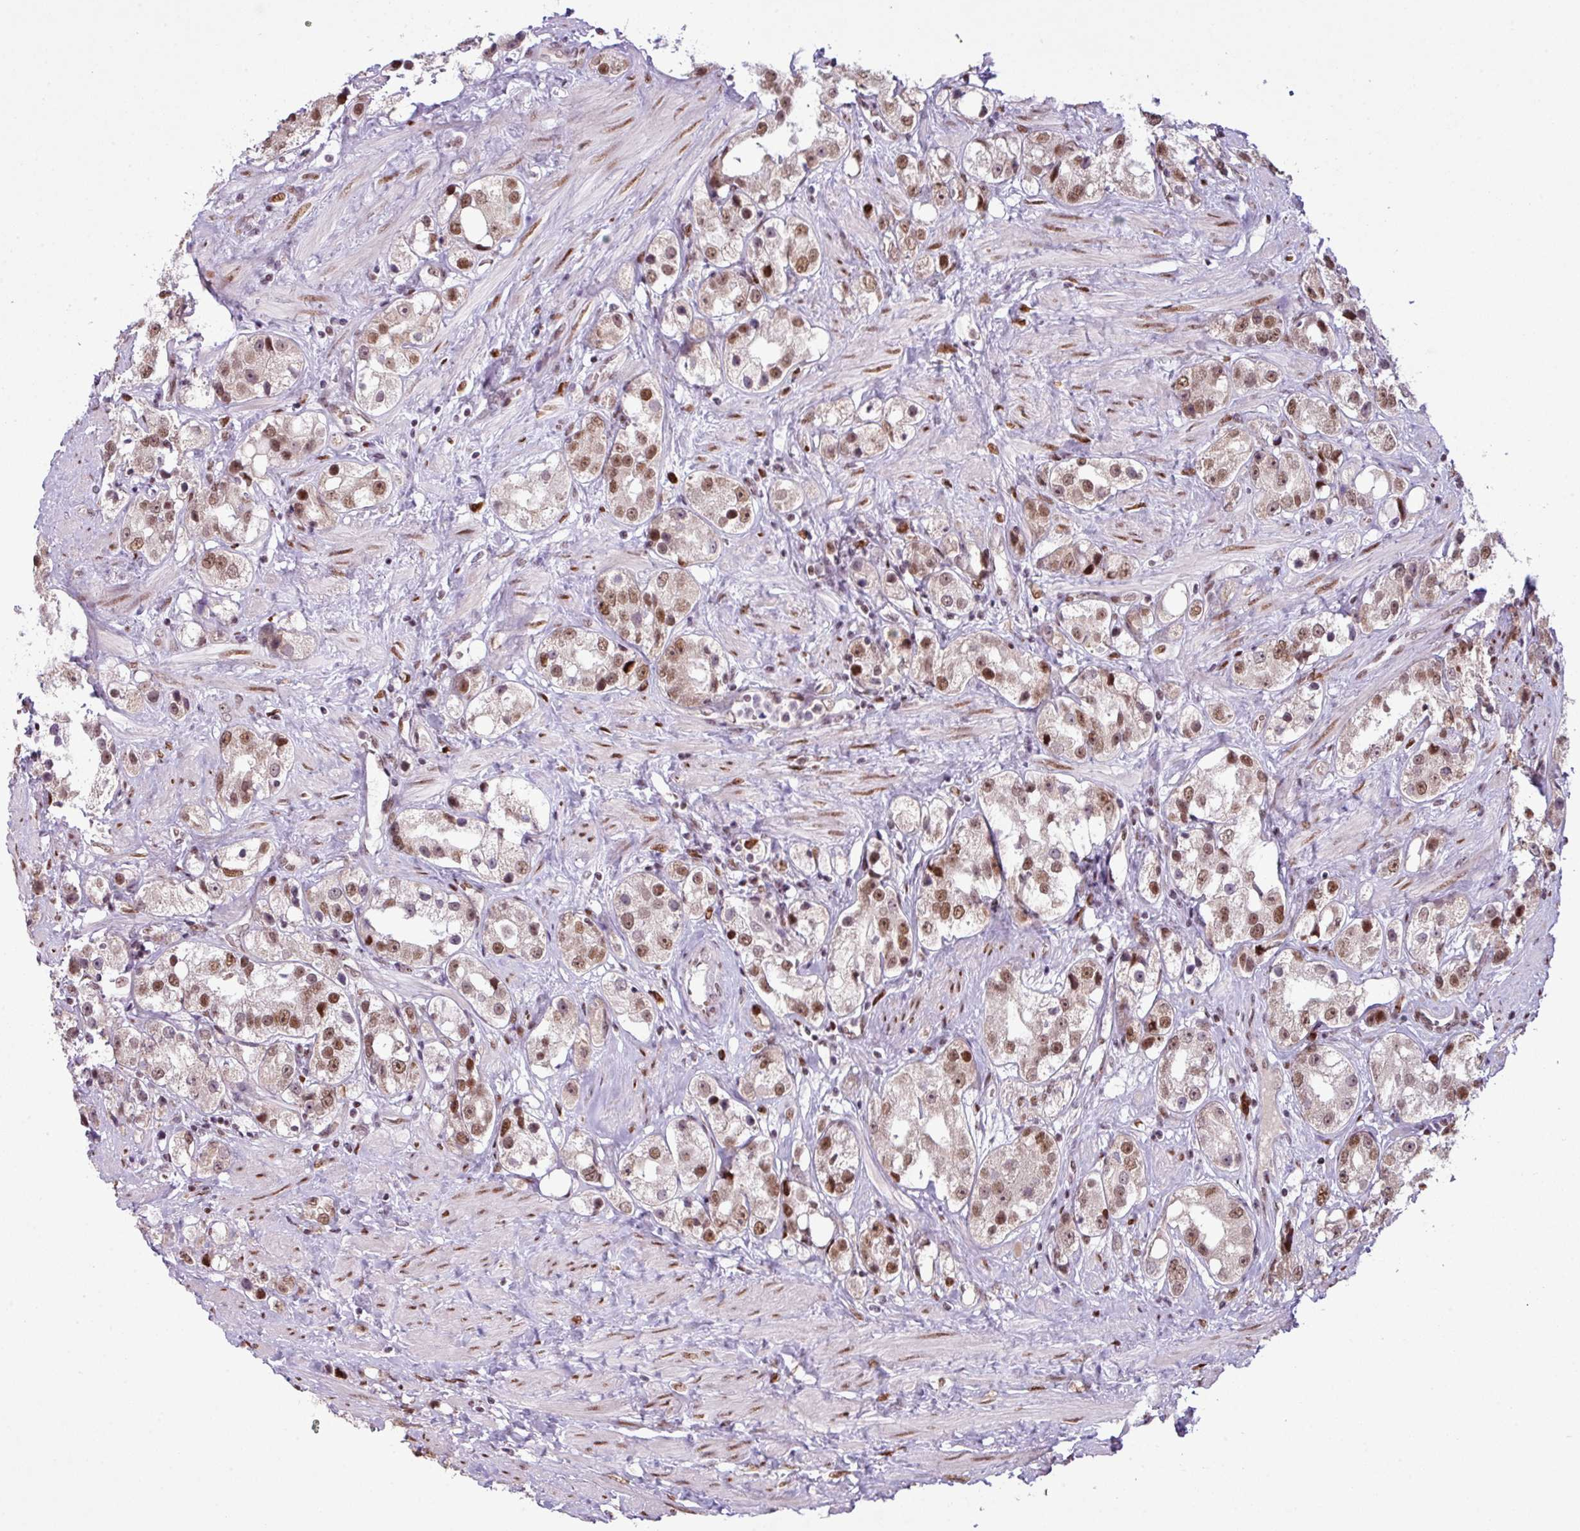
{"staining": {"intensity": "moderate", "quantity": ">75%", "location": "nuclear"}, "tissue": "prostate cancer", "cell_type": "Tumor cells", "image_type": "cancer", "snomed": [{"axis": "morphology", "description": "Adenocarcinoma, NOS"}, {"axis": "topography", "description": "Prostate"}], "caption": "This image shows immunohistochemistry staining of human prostate cancer, with medium moderate nuclear staining in approximately >75% of tumor cells.", "gene": "PRDM5", "patient": {"sex": "male", "age": 79}}